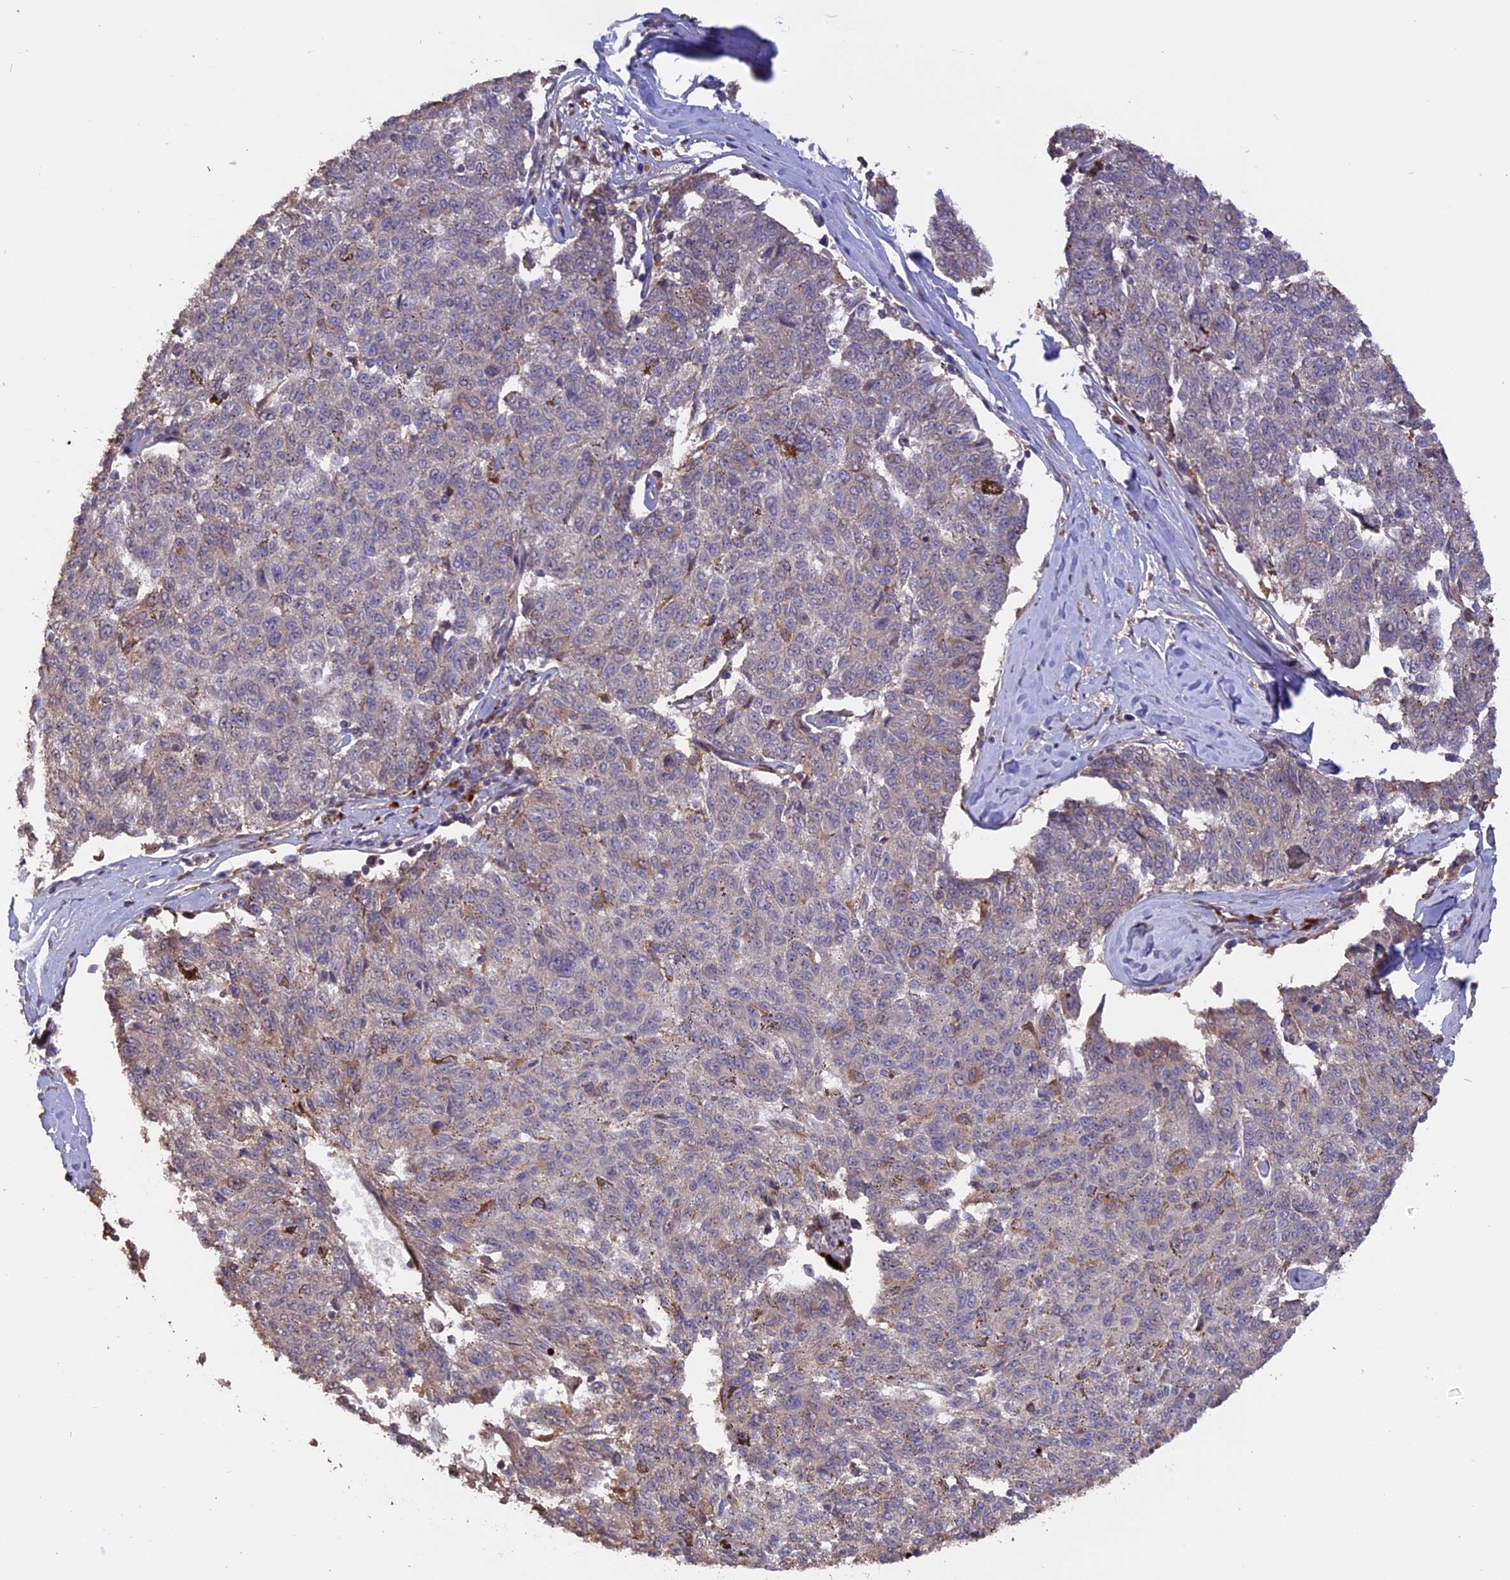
{"staining": {"intensity": "negative", "quantity": "none", "location": "none"}, "tissue": "melanoma", "cell_type": "Tumor cells", "image_type": "cancer", "snomed": [{"axis": "morphology", "description": "Malignant melanoma, NOS"}, {"axis": "topography", "description": "Skin"}], "caption": "DAB (3,3'-diaminobenzidine) immunohistochemical staining of malignant melanoma demonstrates no significant staining in tumor cells. (DAB (3,3'-diaminobenzidine) IHC with hematoxylin counter stain).", "gene": "RASAL1", "patient": {"sex": "female", "age": 72}}